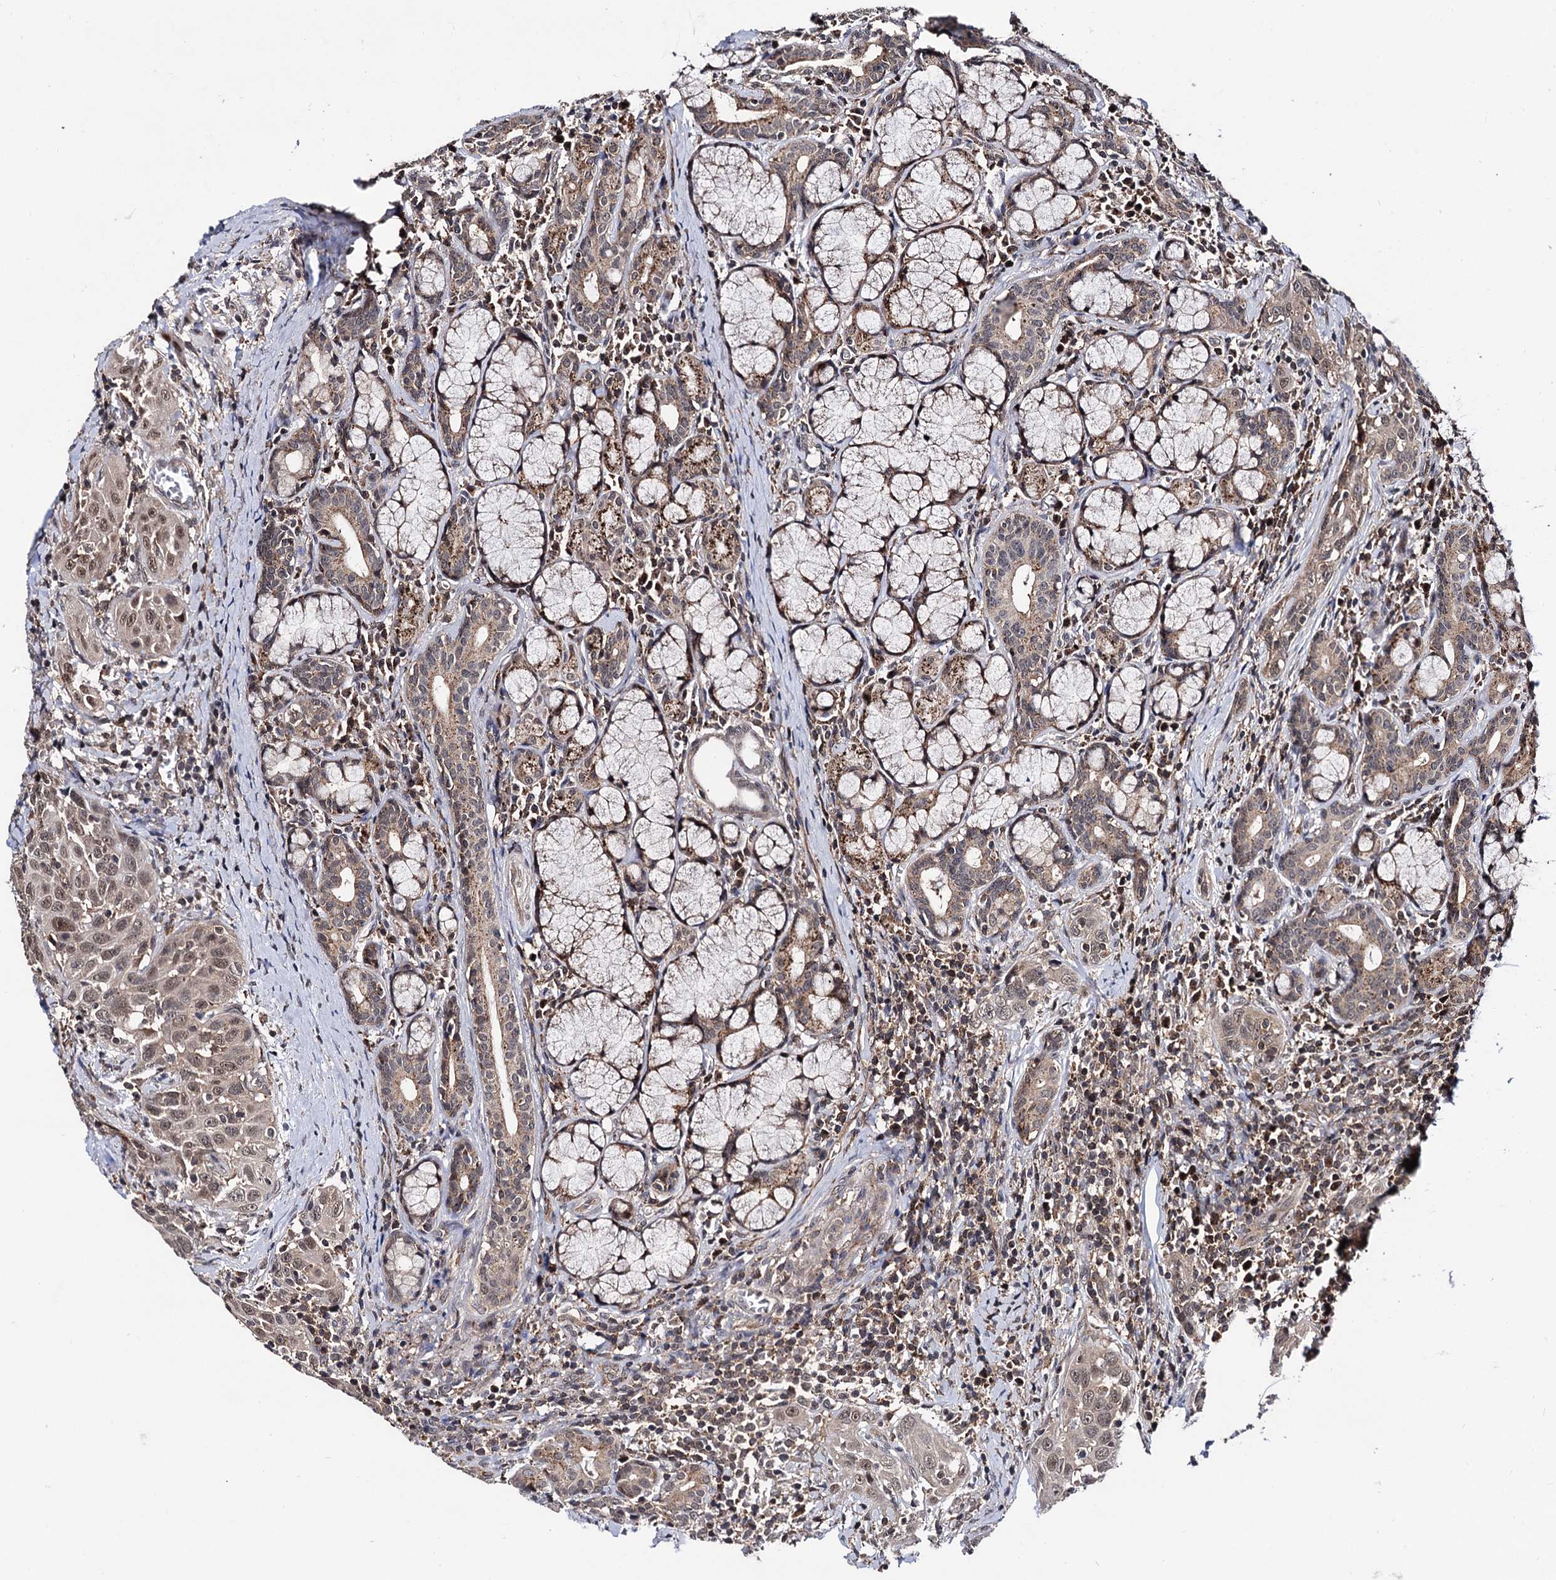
{"staining": {"intensity": "moderate", "quantity": ">75%", "location": "nuclear"}, "tissue": "head and neck cancer", "cell_type": "Tumor cells", "image_type": "cancer", "snomed": [{"axis": "morphology", "description": "Squamous cell carcinoma, NOS"}, {"axis": "topography", "description": "Oral tissue"}, {"axis": "topography", "description": "Head-Neck"}], "caption": "Human head and neck cancer (squamous cell carcinoma) stained with a protein marker reveals moderate staining in tumor cells.", "gene": "MICAL2", "patient": {"sex": "female", "age": 50}}